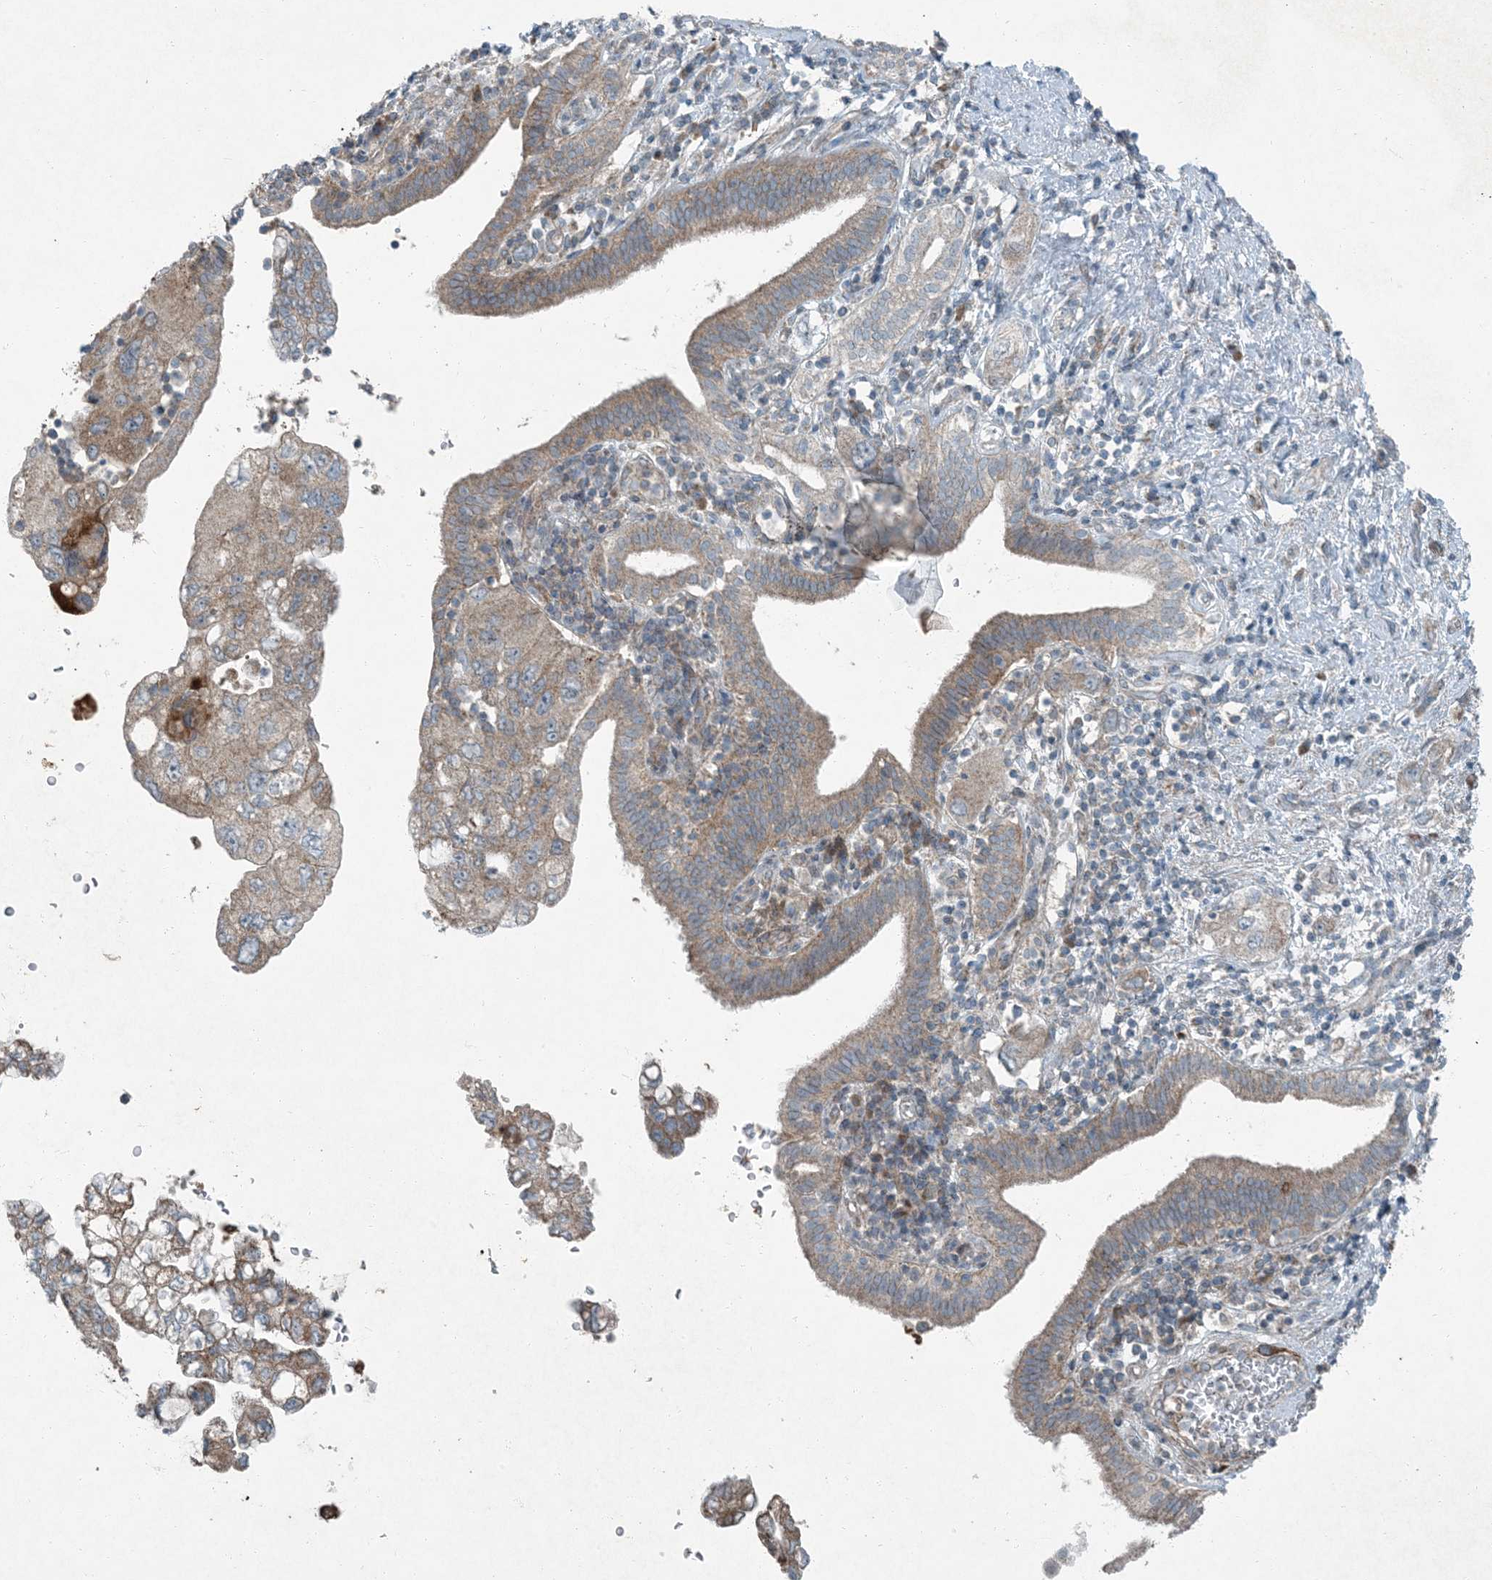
{"staining": {"intensity": "moderate", "quantity": "25%-75%", "location": "cytoplasmic/membranous"}, "tissue": "pancreatic cancer", "cell_type": "Tumor cells", "image_type": "cancer", "snomed": [{"axis": "morphology", "description": "Adenocarcinoma, NOS"}, {"axis": "topography", "description": "Pancreas"}], "caption": "Immunohistochemistry image of pancreatic adenocarcinoma stained for a protein (brown), which exhibits medium levels of moderate cytoplasmic/membranous positivity in about 25%-75% of tumor cells.", "gene": "APOM", "patient": {"sex": "female", "age": 73}}